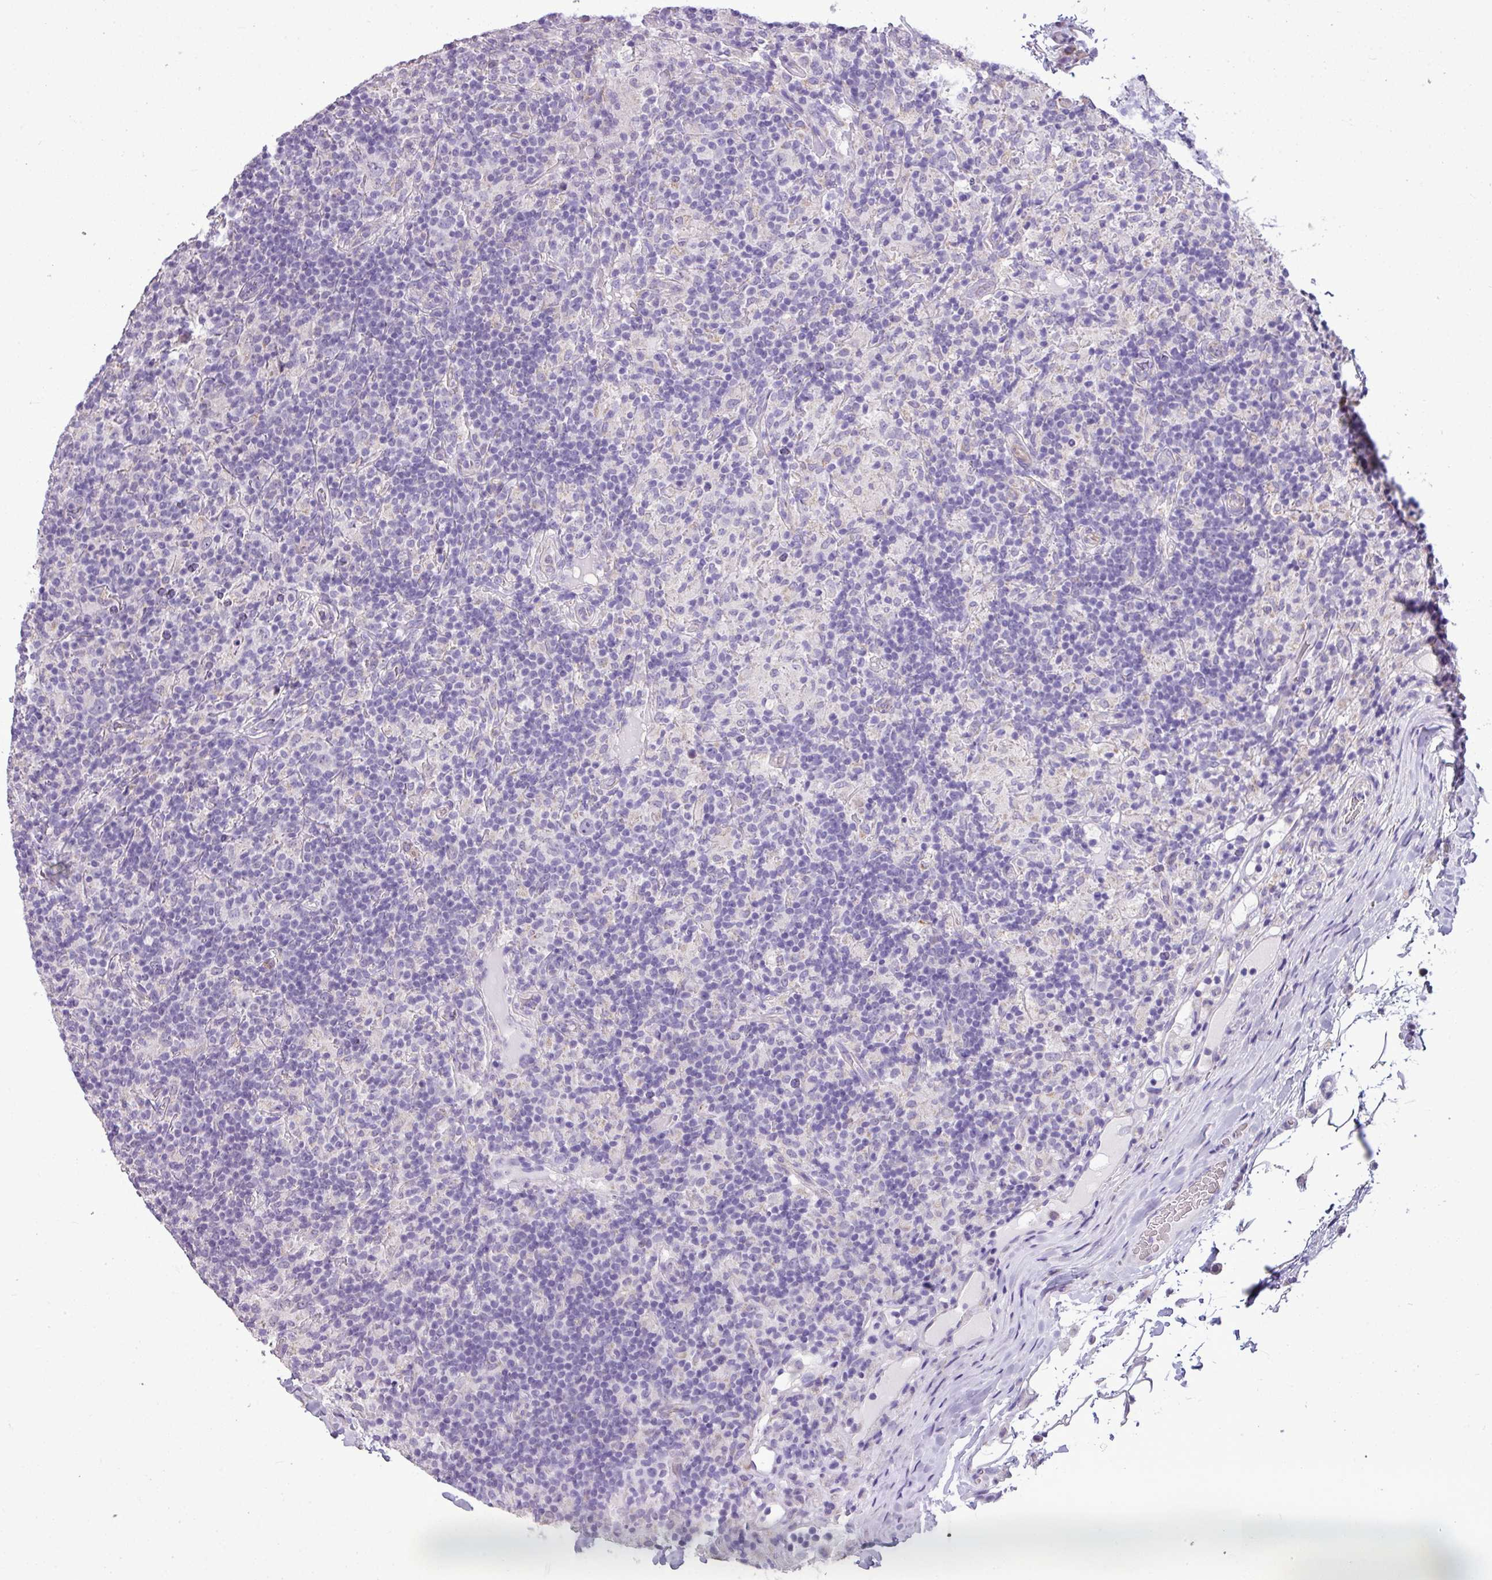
{"staining": {"intensity": "negative", "quantity": "none", "location": "none"}, "tissue": "lymphoma", "cell_type": "Tumor cells", "image_type": "cancer", "snomed": [{"axis": "morphology", "description": "Hodgkin's disease, NOS"}, {"axis": "topography", "description": "Lymph node"}], "caption": "Lymphoma was stained to show a protein in brown. There is no significant expression in tumor cells. The staining was performed using DAB (3,3'-diaminobenzidine) to visualize the protein expression in brown, while the nuclei were stained in blue with hematoxylin (Magnification: 20x).", "gene": "ALDH2", "patient": {"sex": "male", "age": 70}}